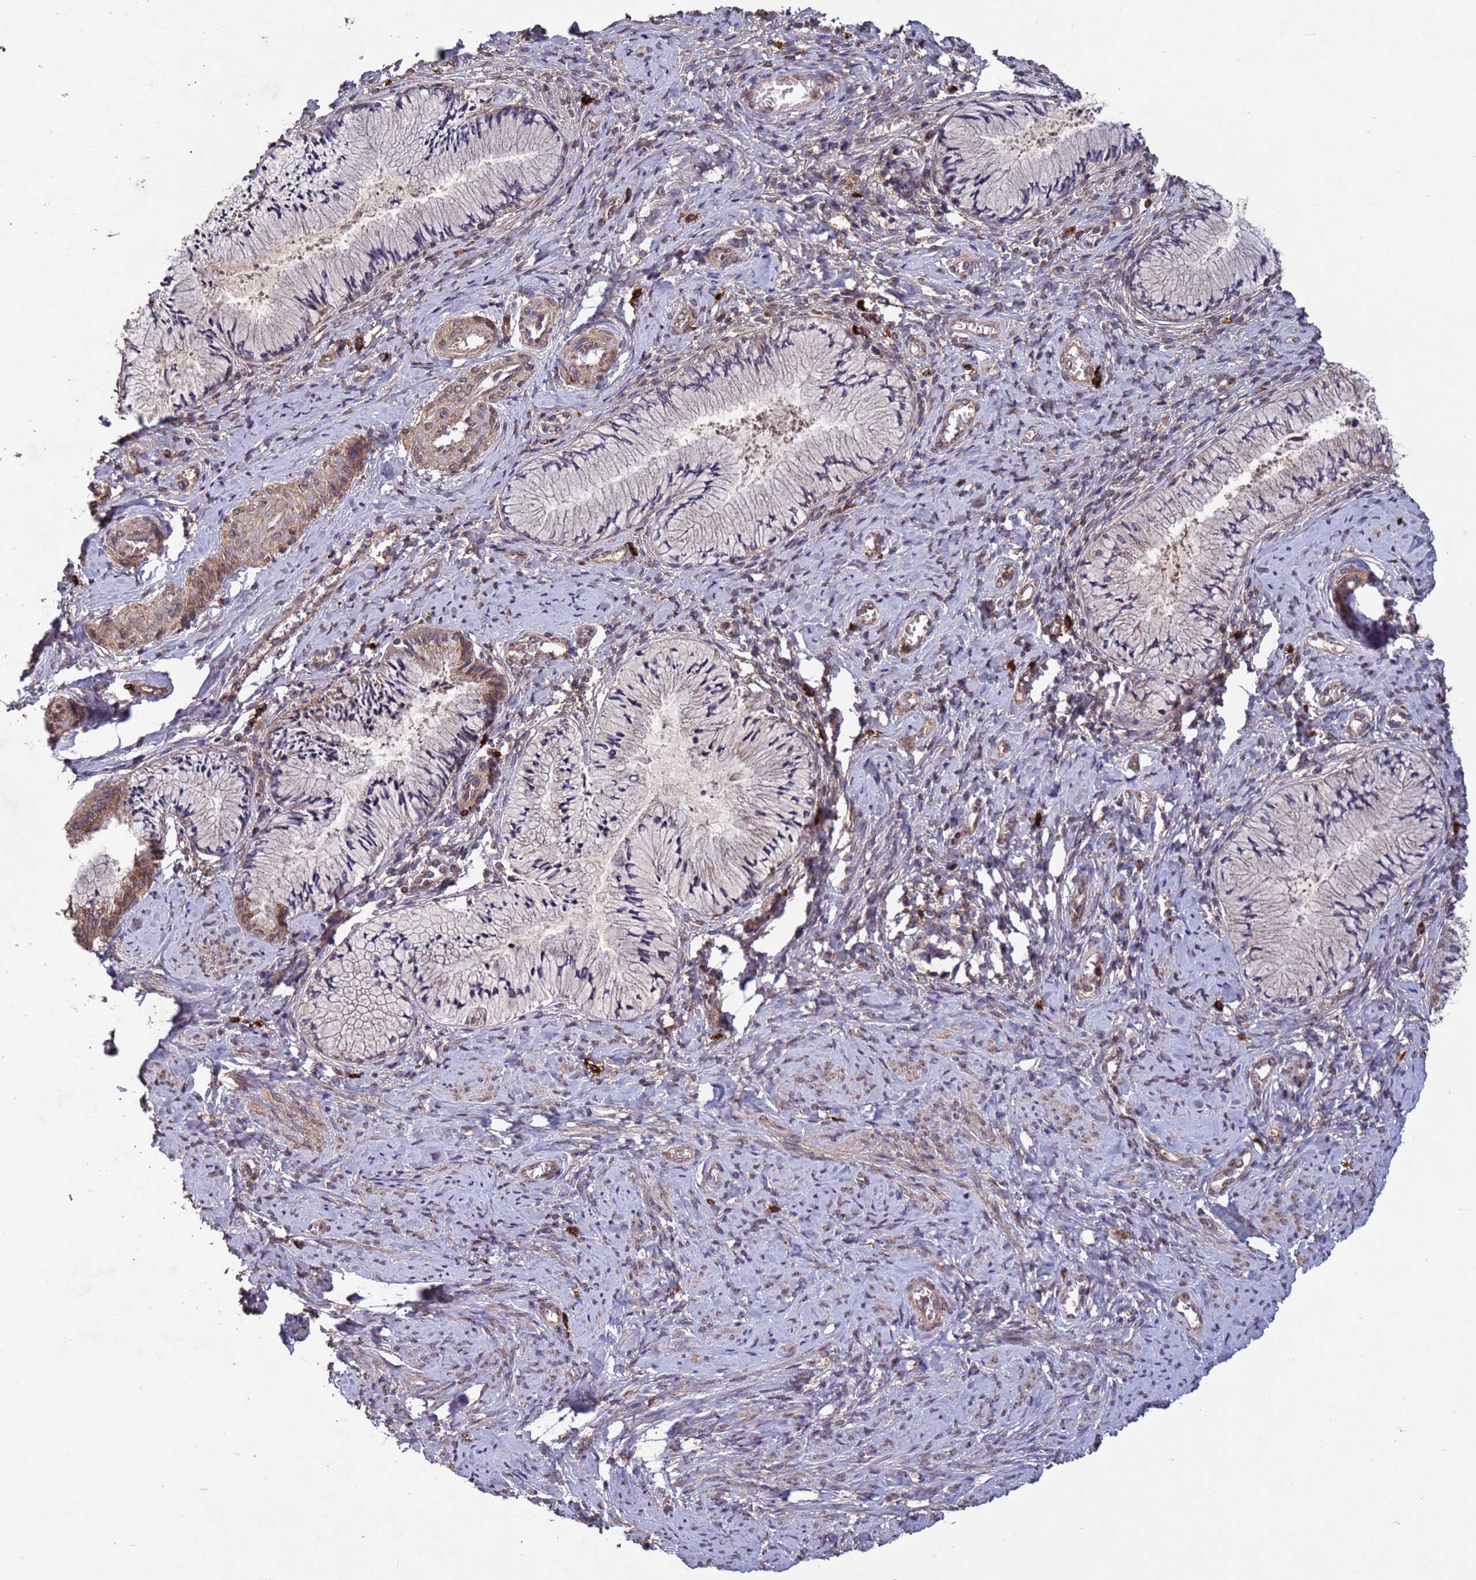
{"staining": {"intensity": "moderate", "quantity": "25%-75%", "location": "cytoplasmic/membranous"}, "tissue": "cervix", "cell_type": "Glandular cells", "image_type": "normal", "snomed": [{"axis": "morphology", "description": "Normal tissue, NOS"}, {"axis": "topography", "description": "Cervix"}], "caption": "This is a photomicrograph of IHC staining of benign cervix, which shows moderate positivity in the cytoplasmic/membranous of glandular cells.", "gene": "FASTKD1", "patient": {"sex": "female", "age": 42}}